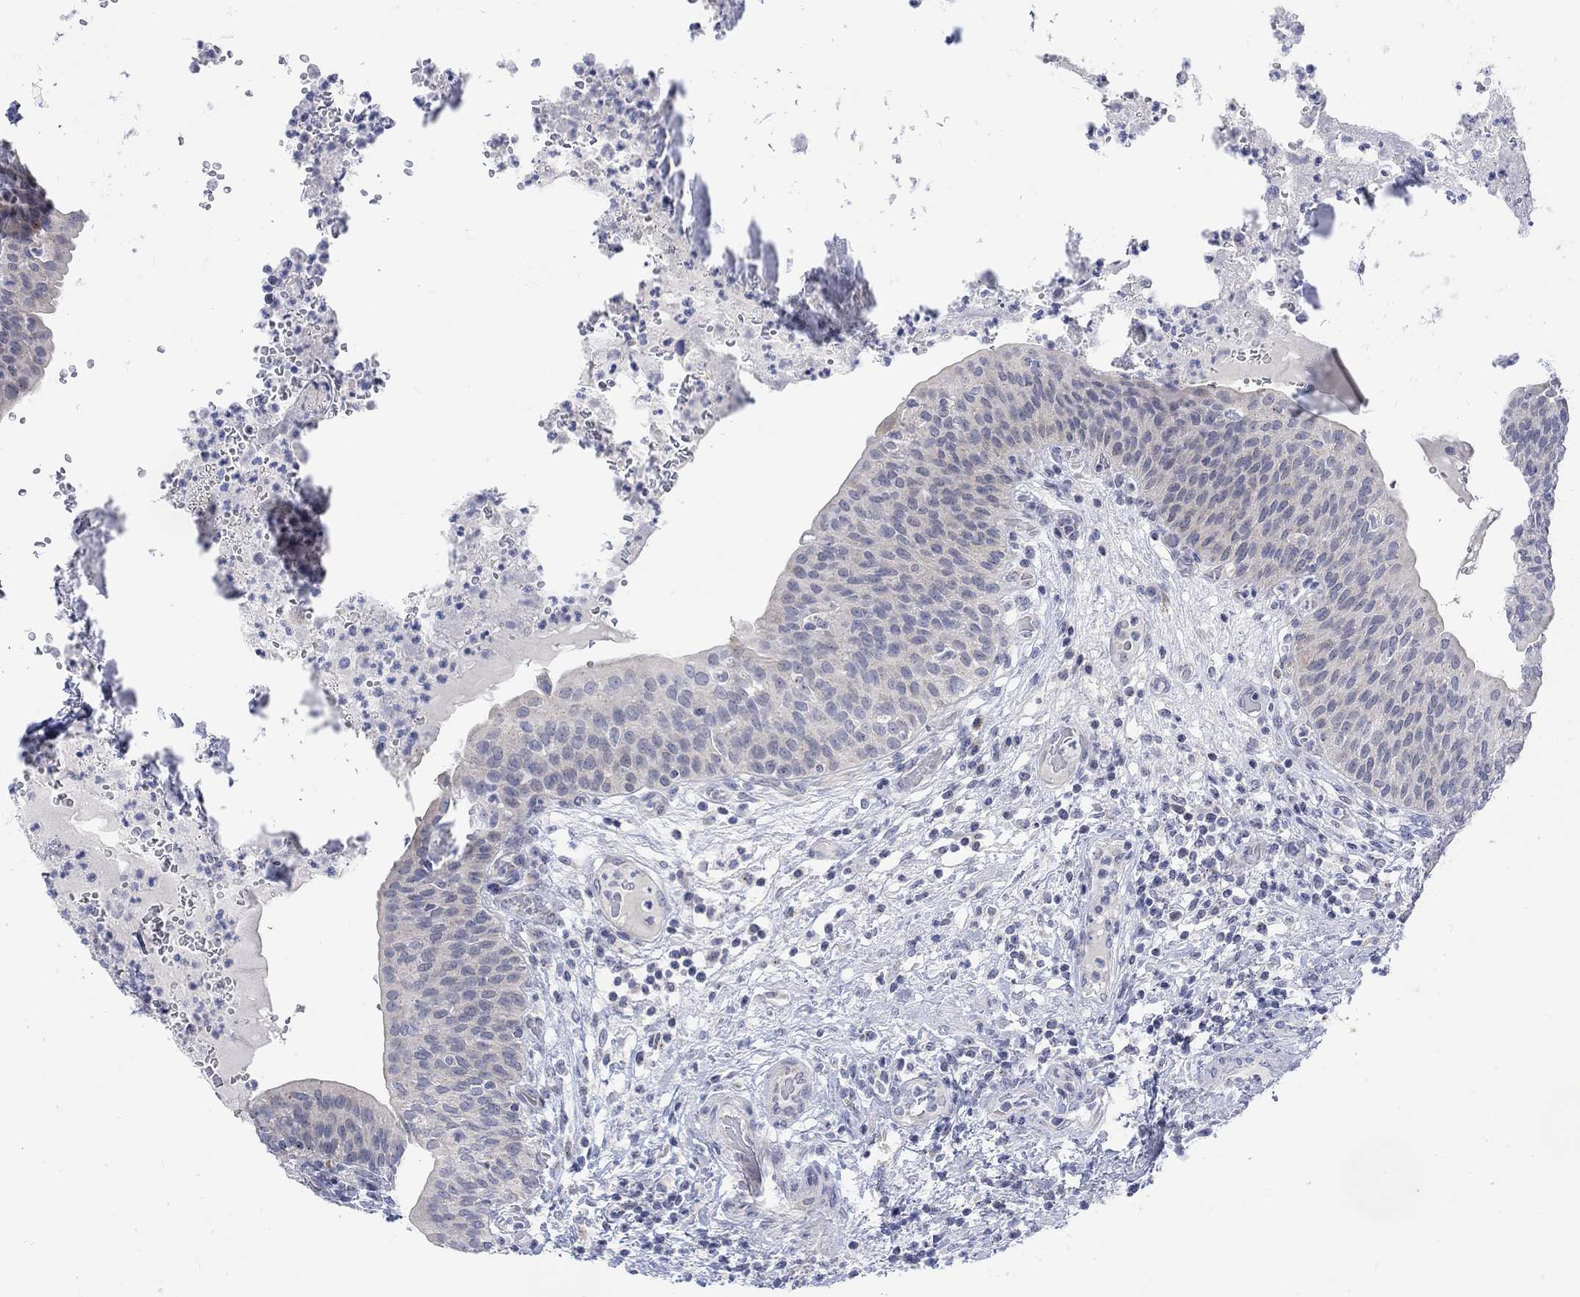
{"staining": {"intensity": "negative", "quantity": "none", "location": "none"}, "tissue": "urinary bladder", "cell_type": "Urothelial cells", "image_type": "normal", "snomed": [{"axis": "morphology", "description": "Normal tissue, NOS"}, {"axis": "topography", "description": "Urinary bladder"}], "caption": "Normal urinary bladder was stained to show a protein in brown. There is no significant expression in urothelial cells.", "gene": "DCX", "patient": {"sex": "male", "age": 66}}